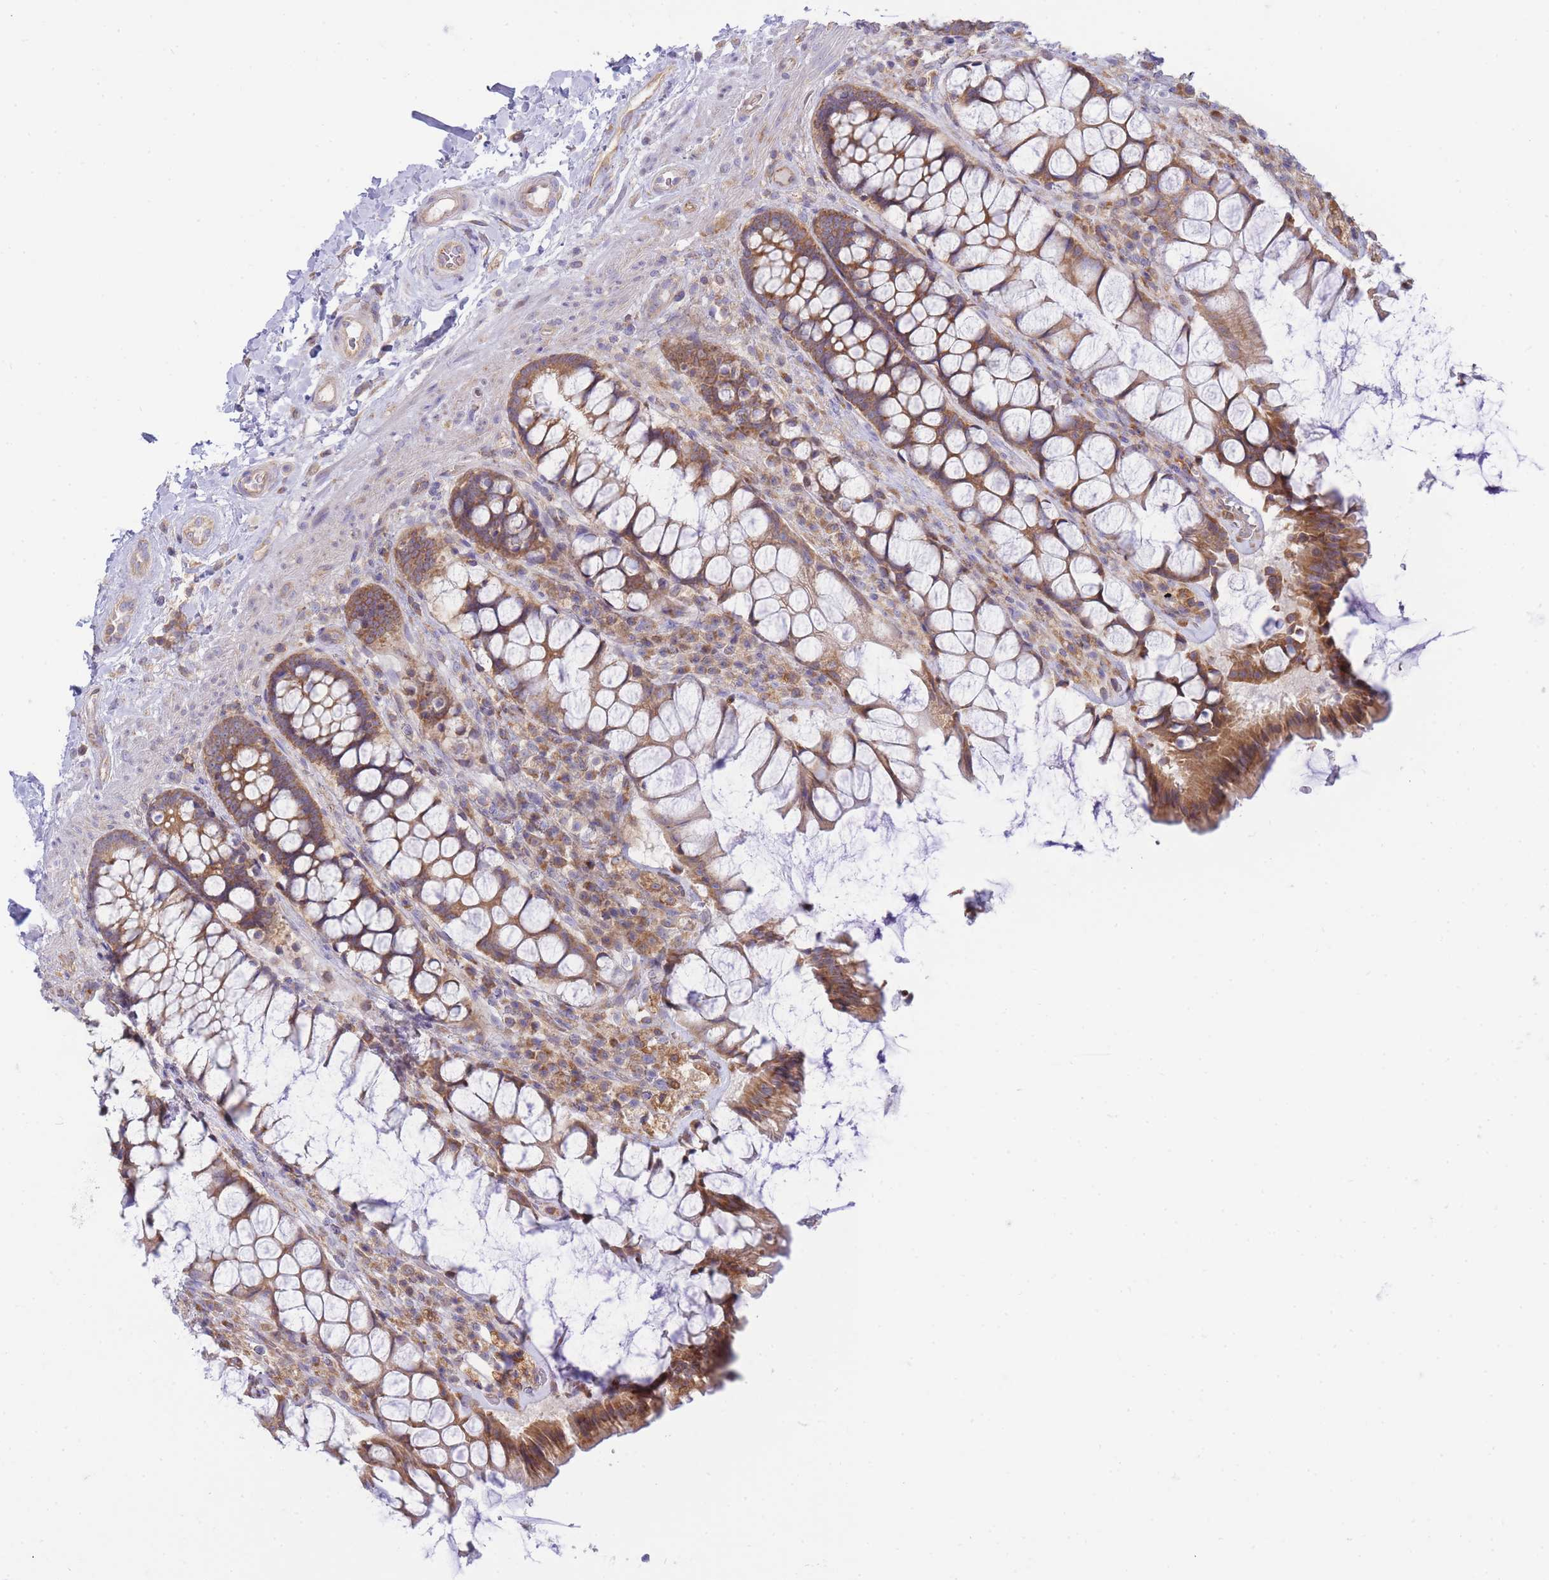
{"staining": {"intensity": "moderate", "quantity": ">75%", "location": "cytoplasmic/membranous"}, "tissue": "rectum", "cell_type": "Glandular cells", "image_type": "normal", "snomed": [{"axis": "morphology", "description": "Normal tissue, NOS"}, {"axis": "topography", "description": "Rectum"}], "caption": "A photomicrograph of human rectum stained for a protein demonstrates moderate cytoplasmic/membranous brown staining in glandular cells.", "gene": "SH2B2", "patient": {"sex": "female", "age": 58}}